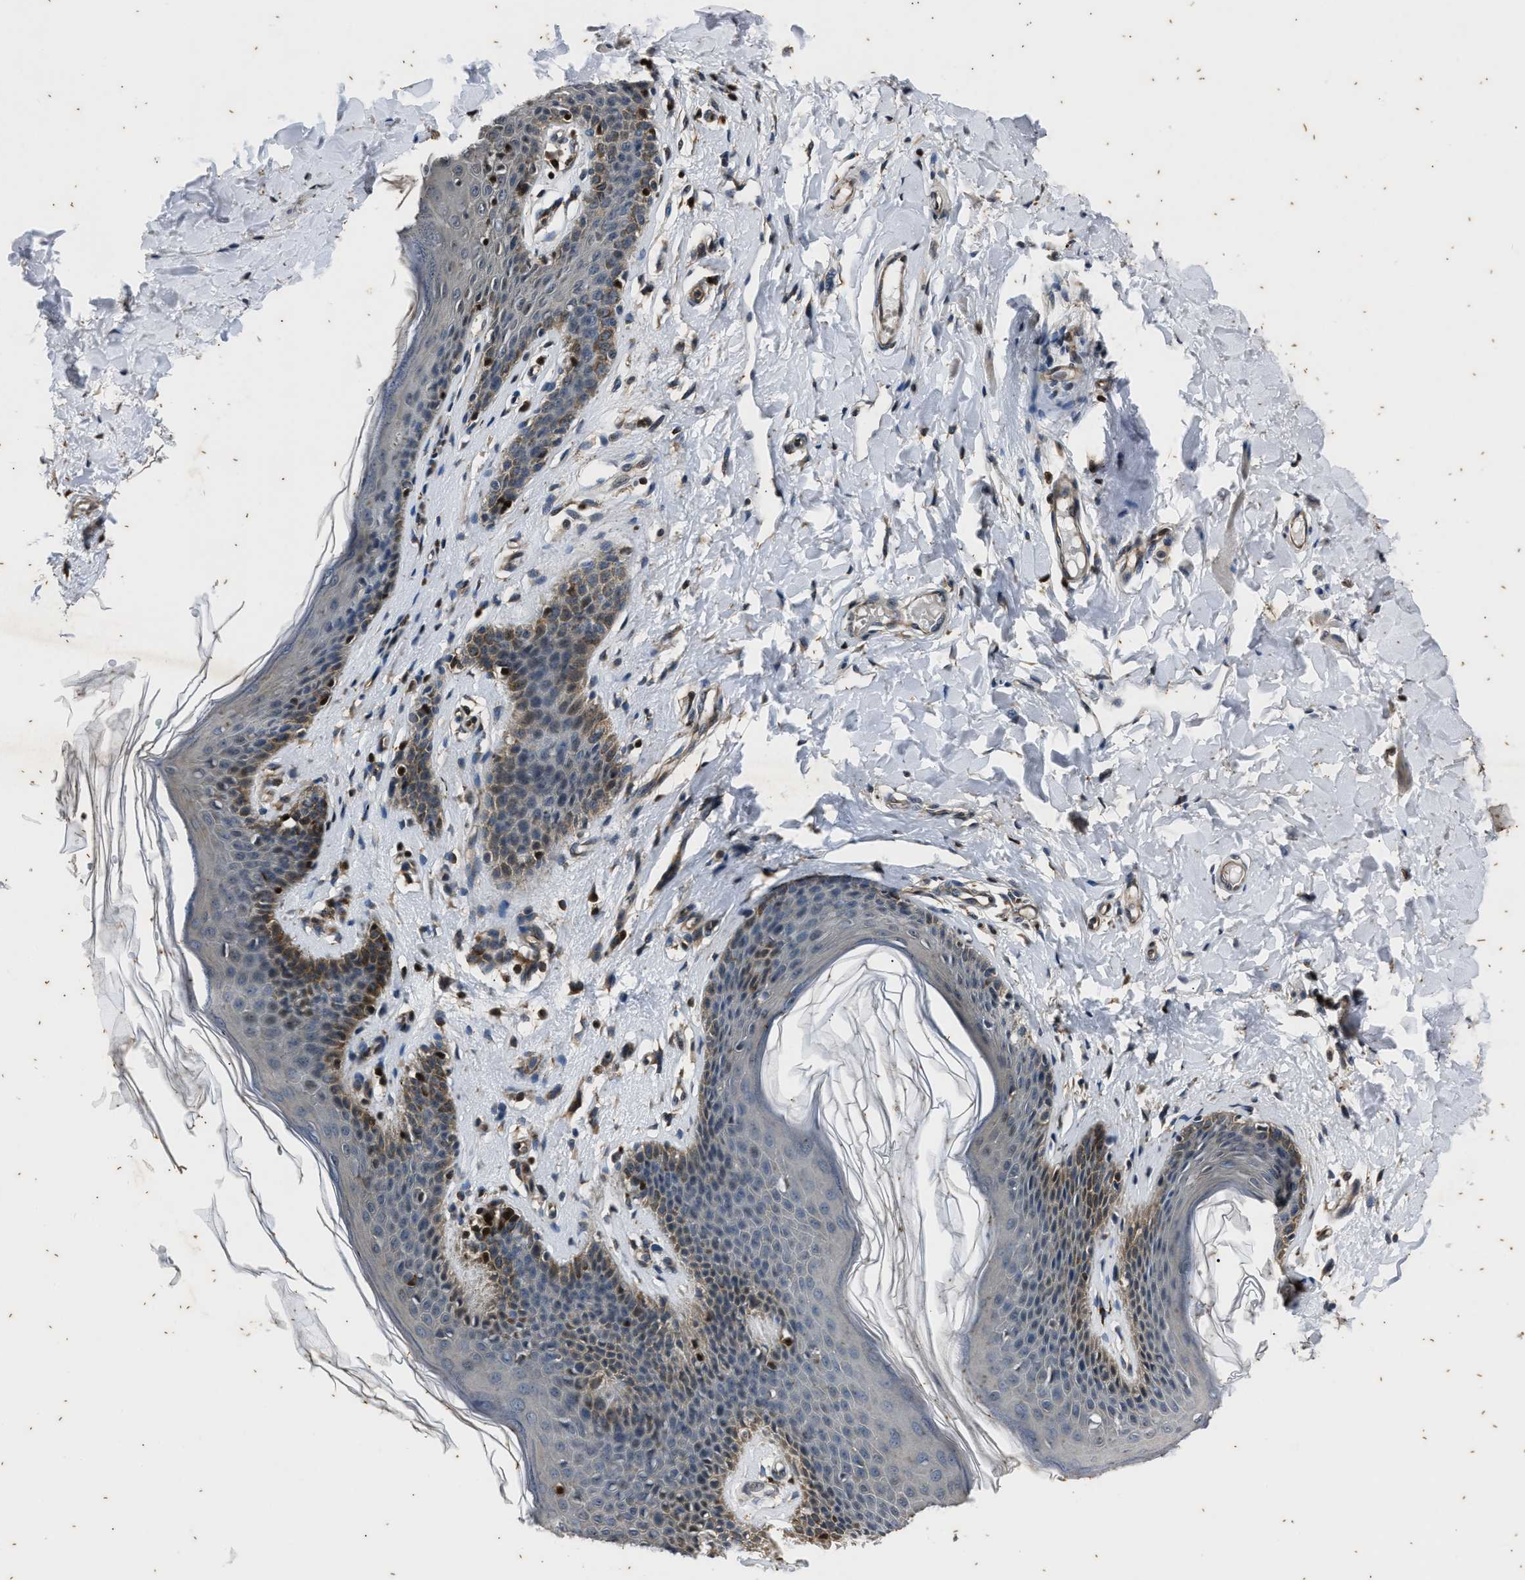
{"staining": {"intensity": "weak", "quantity": "<25%", "location": "cytoplasmic/membranous"}, "tissue": "skin", "cell_type": "Epidermal cells", "image_type": "normal", "snomed": [{"axis": "morphology", "description": "Normal tissue, NOS"}, {"axis": "topography", "description": "Vulva"}], "caption": "Immunohistochemistry (IHC) of unremarkable skin exhibits no positivity in epidermal cells.", "gene": "PTPN7", "patient": {"sex": "female", "age": 66}}